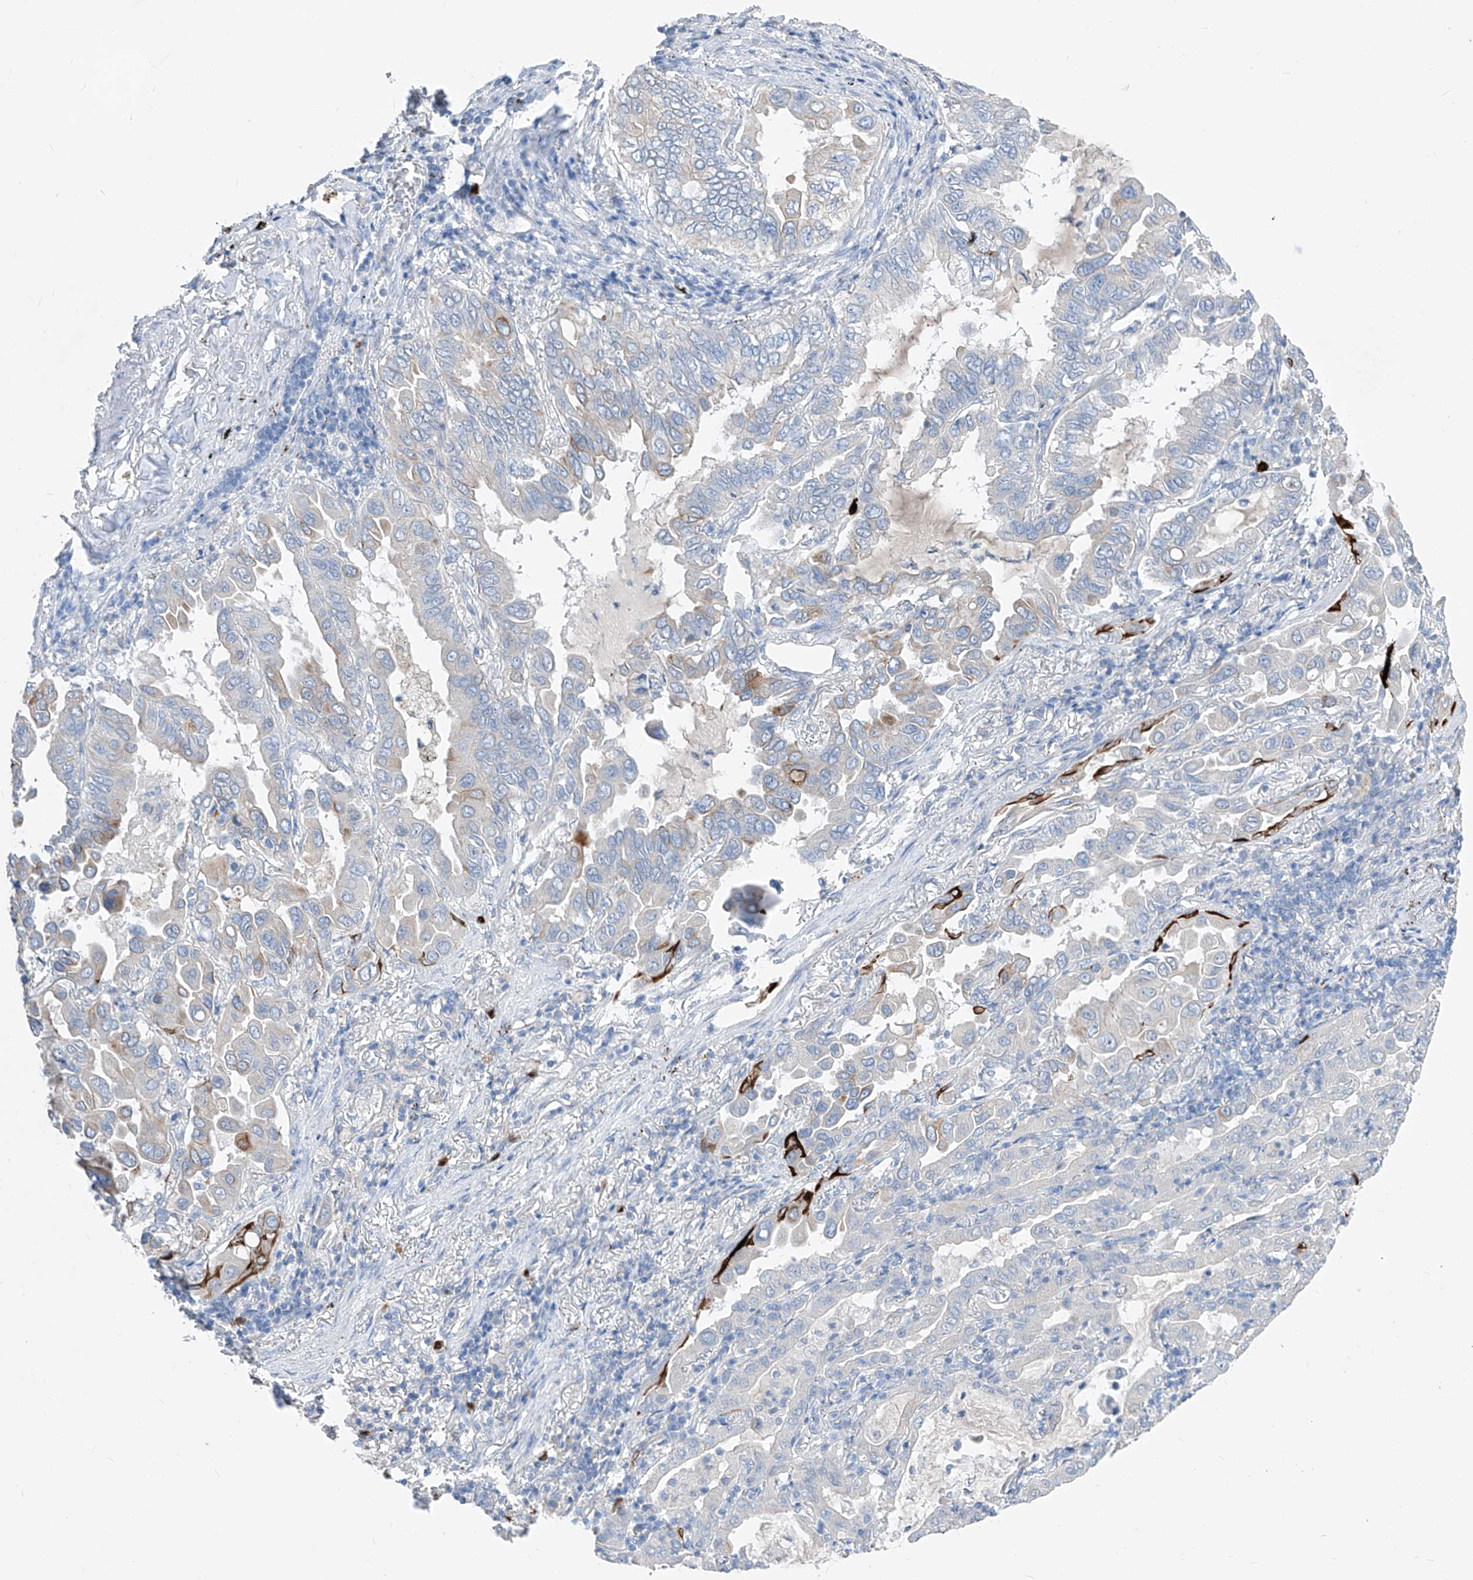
{"staining": {"intensity": "strong", "quantity": "<25%", "location": "cytoplasmic/membranous"}, "tissue": "lung cancer", "cell_type": "Tumor cells", "image_type": "cancer", "snomed": [{"axis": "morphology", "description": "Adenocarcinoma, NOS"}, {"axis": "topography", "description": "Lung"}], "caption": "Adenocarcinoma (lung) was stained to show a protein in brown. There is medium levels of strong cytoplasmic/membranous positivity in about <25% of tumor cells. Ihc stains the protein in brown and the nuclei are stained blue.", "gene": "FRS3", "patient": {"sex": "male", "age": 64}}